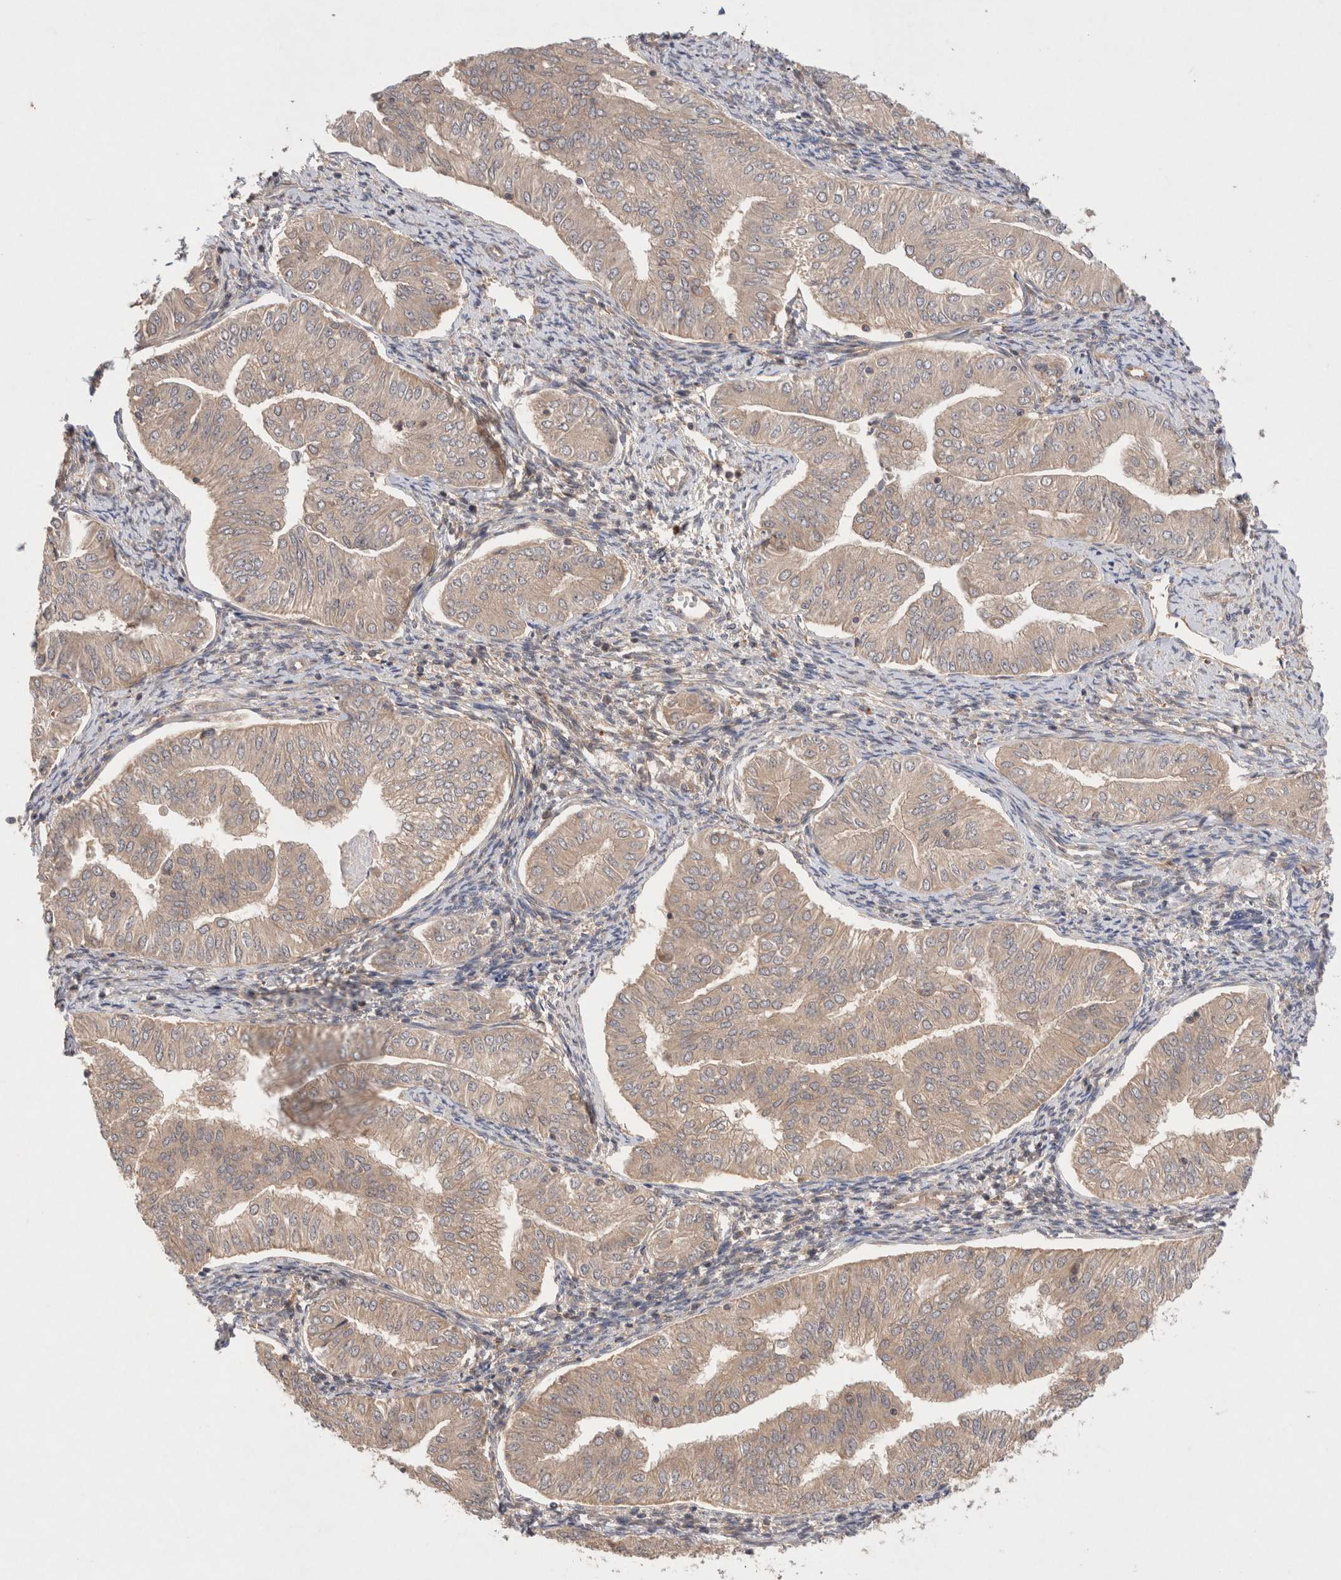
{"staining": {"intensity": "weak", "quantity": ">75%", "location": "cytoplasmic/membranous"}, "tissue": "endometrial cancer", "cell_type": "Tumor cells", "image_type": "cancer", "snomed": [{"axis": "morphology", "description": "Normal tissue, NOS"}, {"axis": "morphology", "description": "Adenocarcinoma, NOS"}, {"axis": "topography", "description": "Endometrium"}], "caption": "High-power microscopy captured an immunohistochemistry micrograph of endometrial adenocarcinoma, revealing weak cytoplasmic/membranous staining in approximately >75% of tumor cells.", "gene": "KLHL20", "patient": {"sex": "female", "age": 53}}